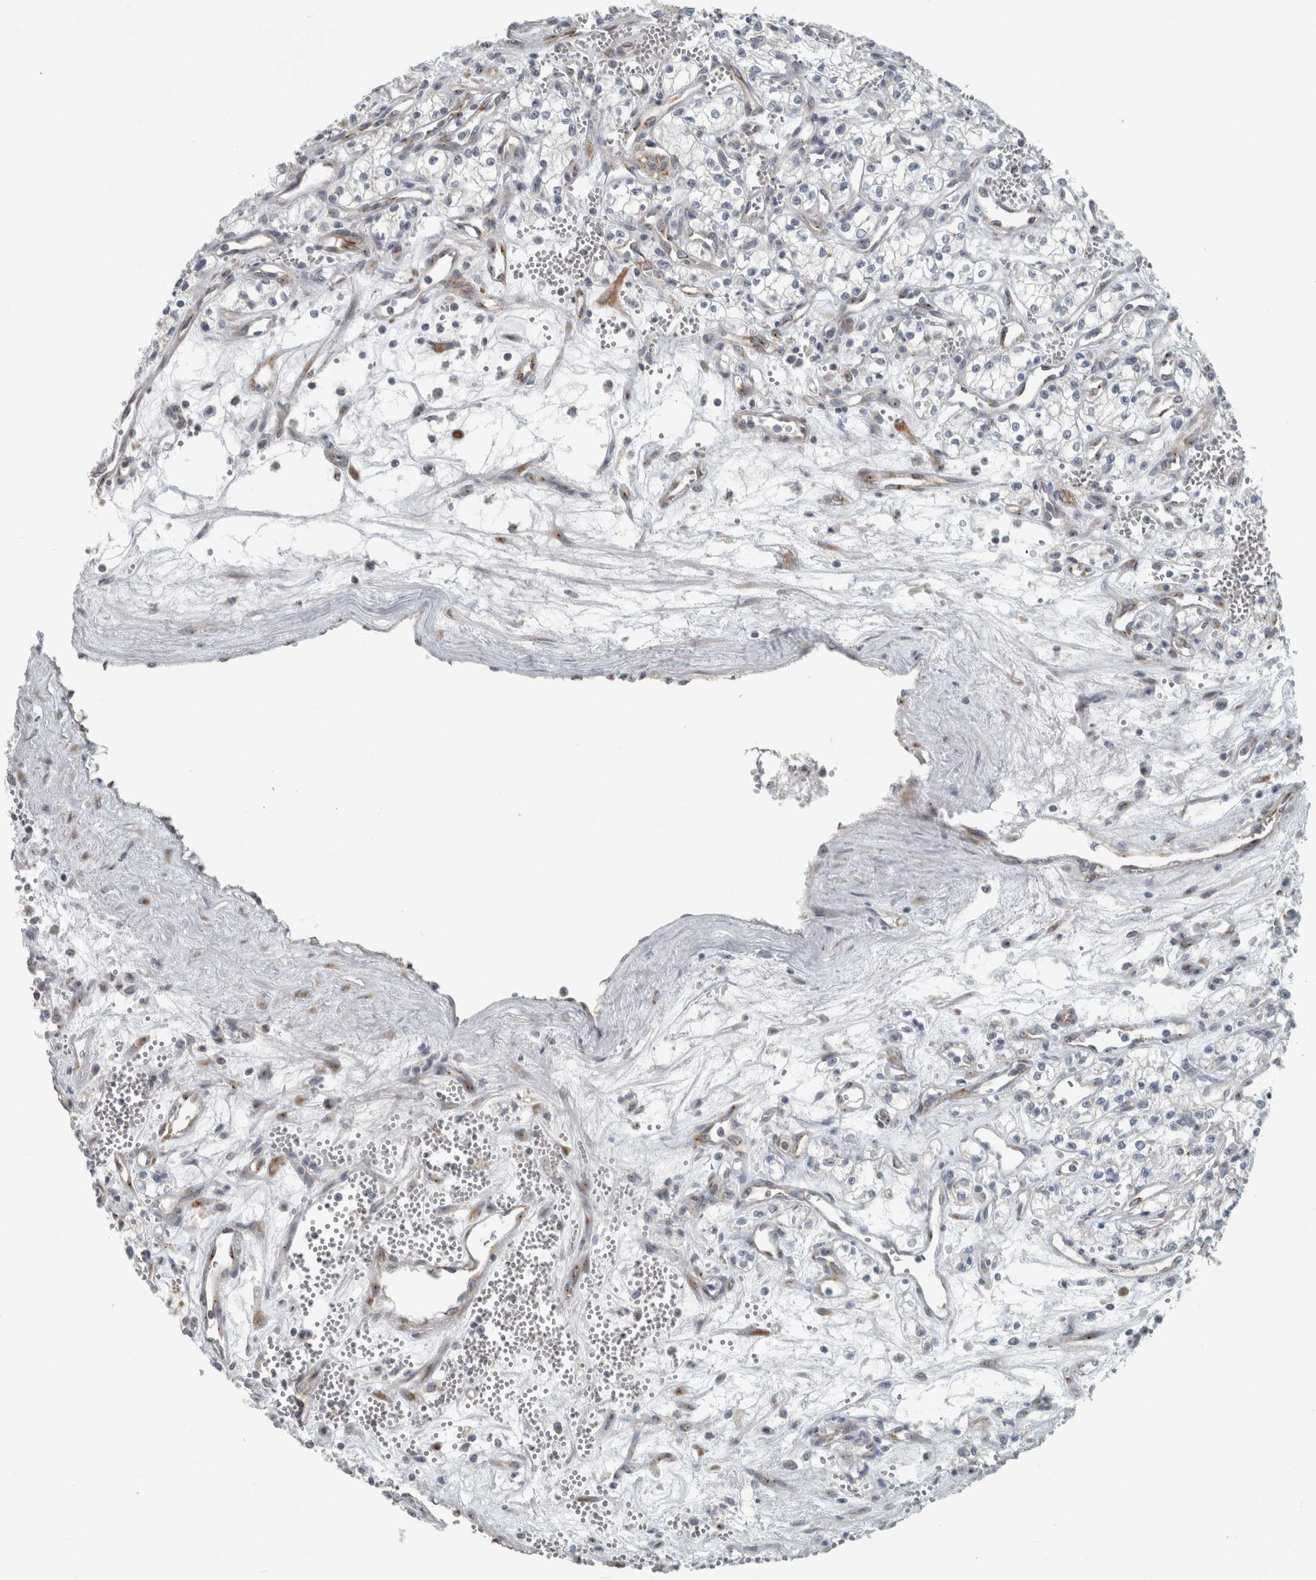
{"staining": {"intensity": "negative", "quantity": "none", "location": "none"}, "tissue": "renal cancer", "cell_type": "Tumor cells", "image_type": "cancer", "snomed": [{"axis": "morphology", "description": "Adenocarcinoma, NOS"}, {"axis": "topography", "description": "Kidney"}], "caption": "The photomicrograph exhibits no staining of tumor cells in renal cancer (adenocarcinoma). Nuclei are stained in blue.", "gene": "KIF1C", "patient": {"sex": "male", "age": 59}}